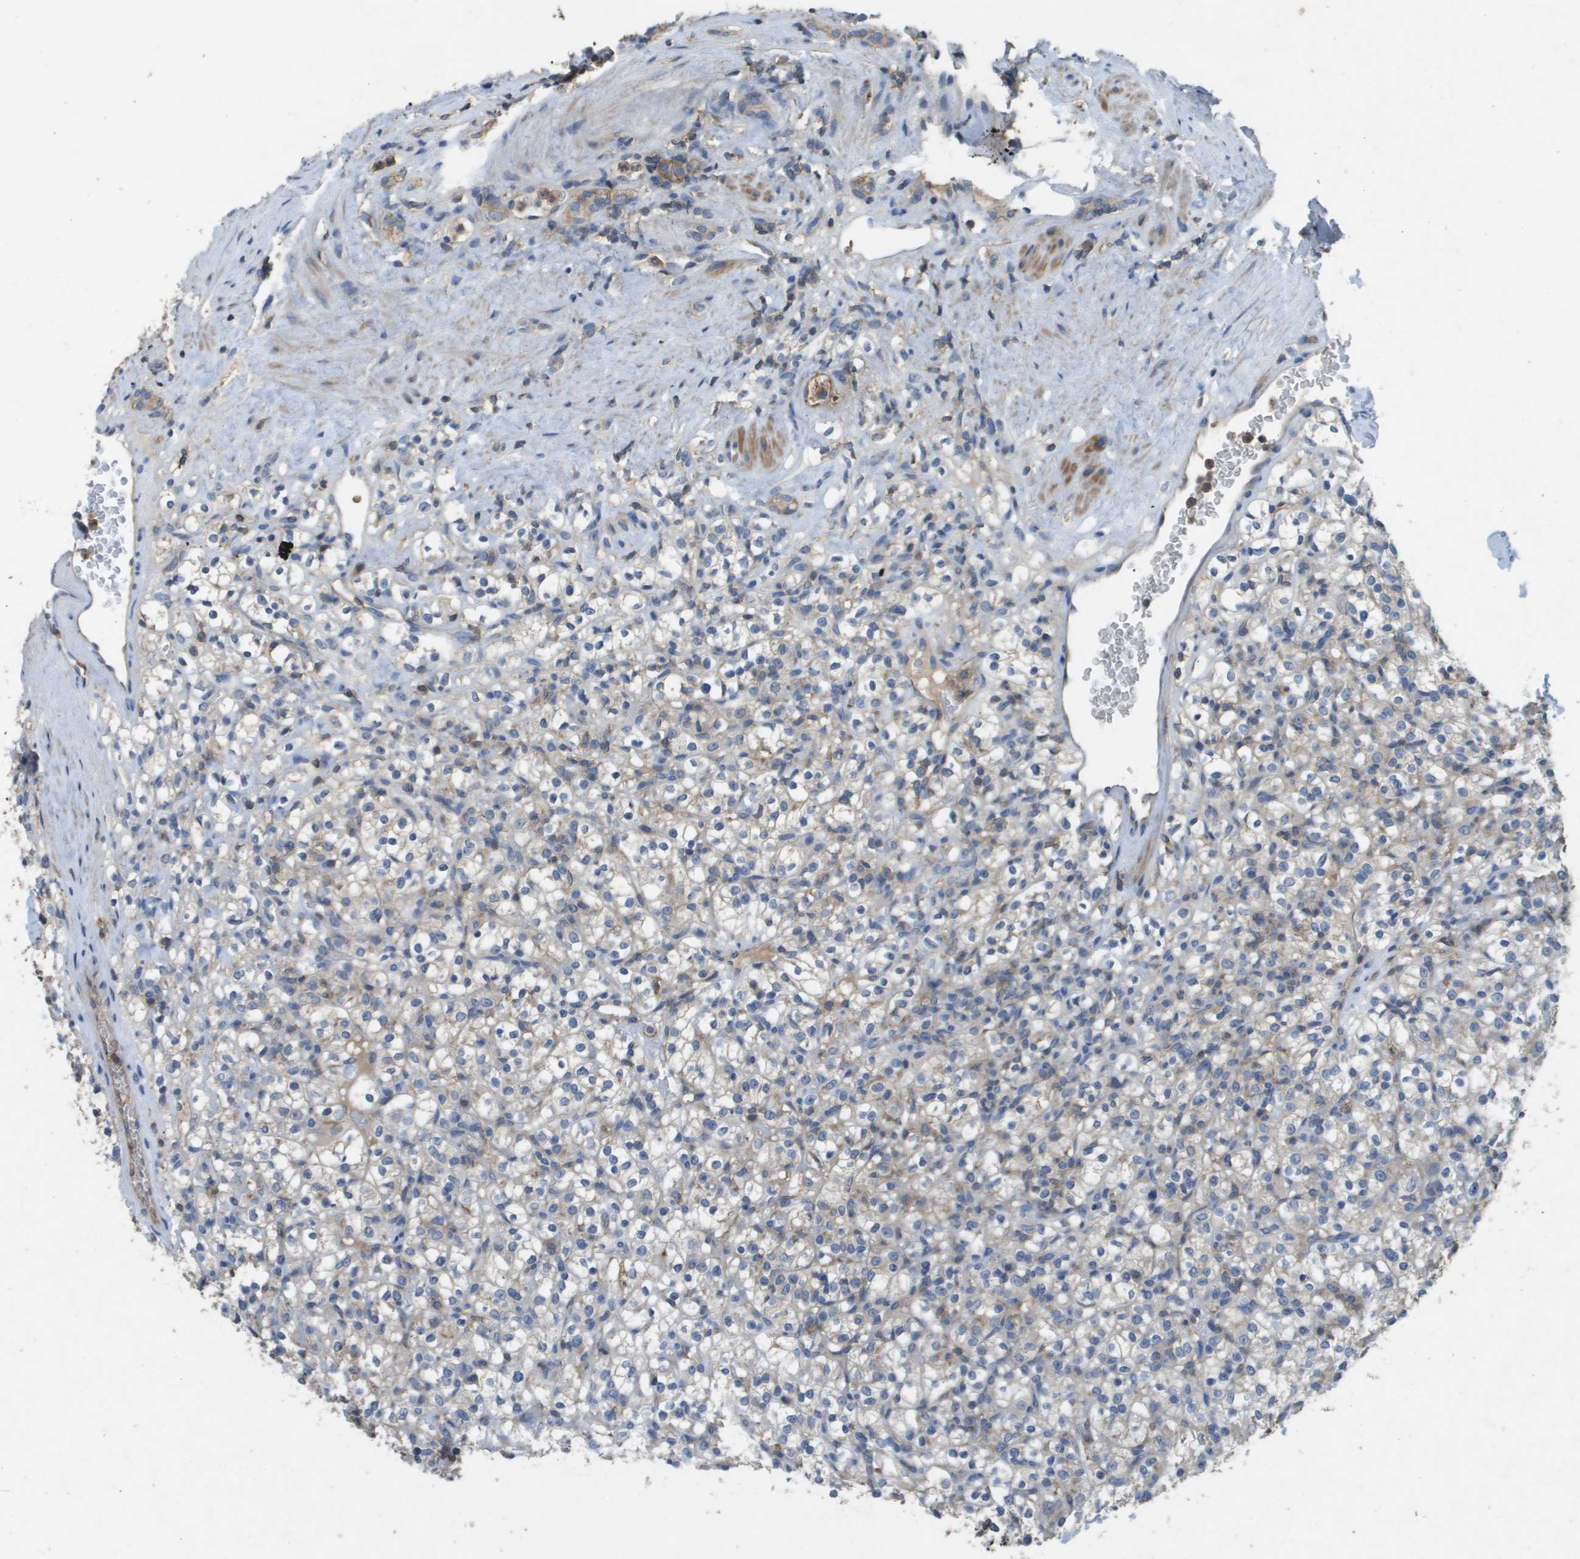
{"staining": {"intensity": "weak", "quantity": "<25%", "location": "cytoplasmic/membranous"}, "tissue": "renal cancer", "cell_type": "Tumor cells", "image_type": "cancer", "snomed": [{"axis": "morphology", "description": "Normal tissue, NOS"}, {"axis": "morphology", "description": "Adenocarcinoma, NOS"}, {"axis": "topography", "description": "Kidney"}], "caption": "Tumor cells are negative for protein expression in human renal adenocarcinoma.", "gene": "CLCA4", "patient": {"sex": "female", "age": 72}}